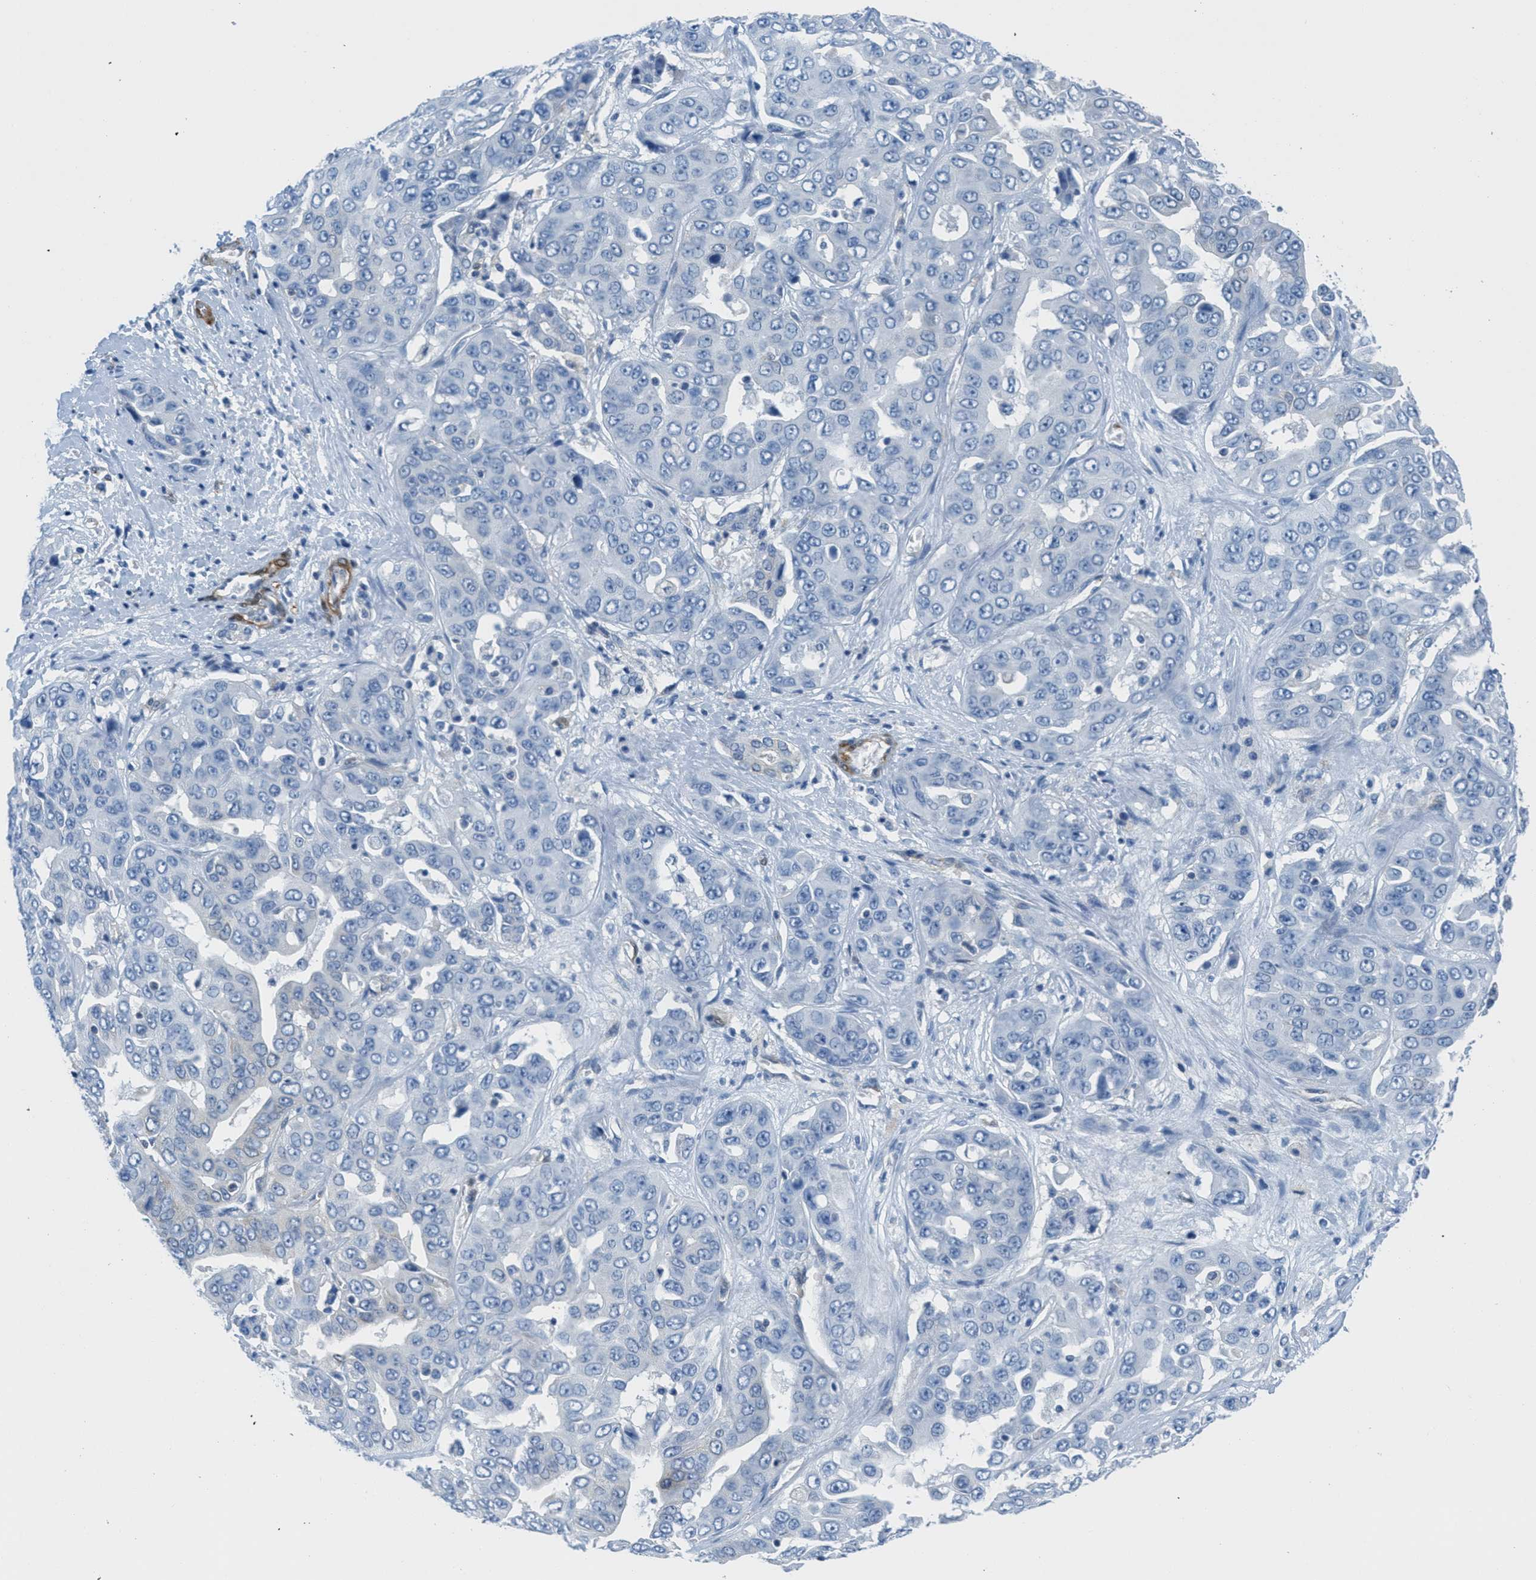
{"staining": {"intensity": "negative", "quantity": "none", "location": "none"}, "tissue": "liver cancer", "cell_type": "Tumor cells", "image_type": "cancer", "snomed": [{"axis": "morphology", "description": "Cholangiocarcinoma"}, {"axis": "topography", "description": "Liver"}], "caption": "Tumor cells are negative for protein expression in human liver cholangiocarcinoma. The staining is performed using DAB brown chromogen with nuclei counter-stained in using hematoxylin.", "gene": "MAPRE2", "patient": {"sex": "female", "age": 52}}